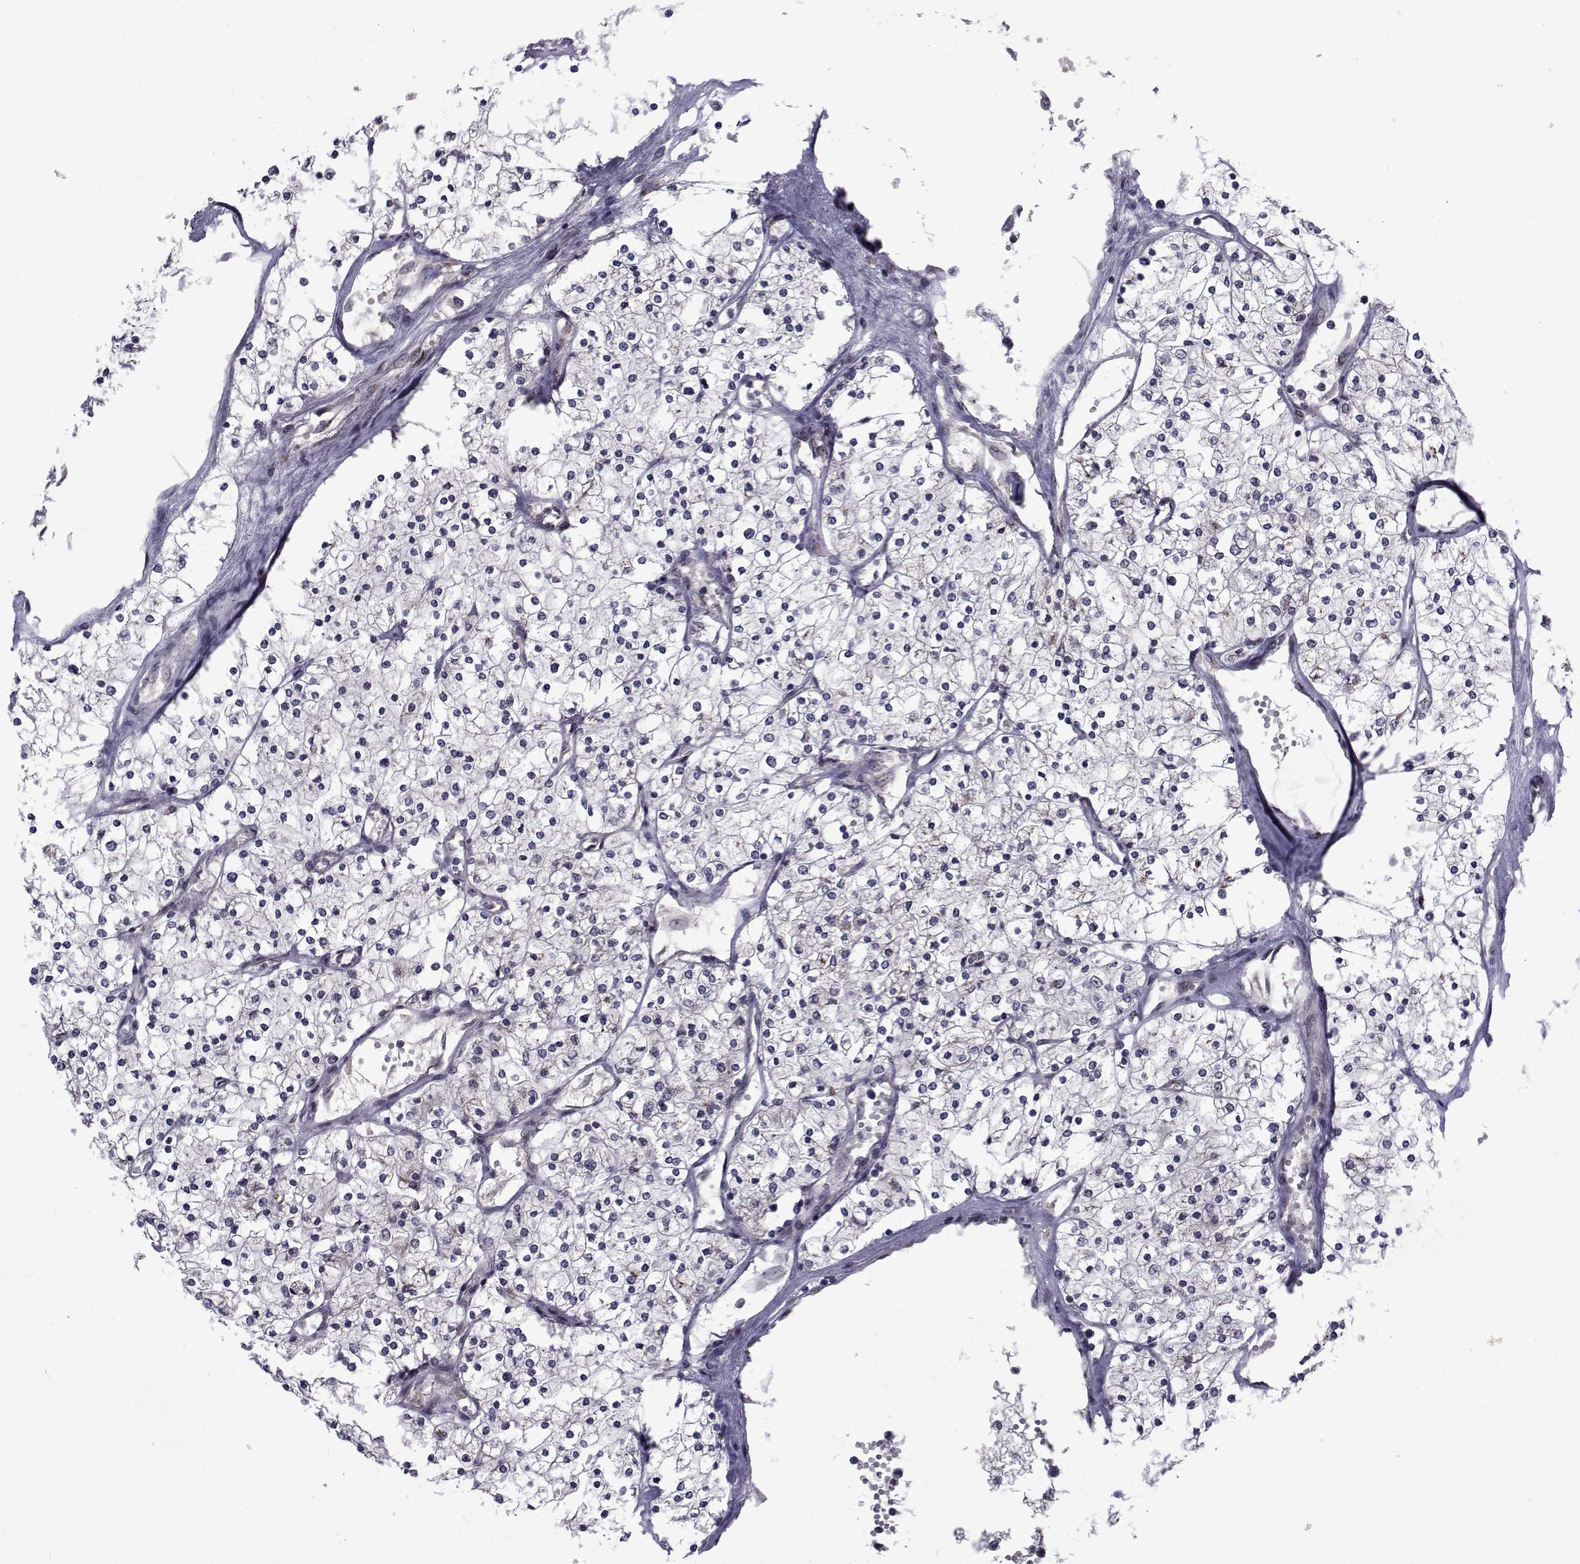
{"staining": {"intensity": "negative", "quantity": "none", "location": "none"}, "tissue": "renal cancer", "cell_type": "Tumor cells", "image_type": "cancer", "snomed": [{"axis": "morphology", "description": "Adenocarcinoma, NOS"}, {"axis": "topography", "description": "Kidney"}], "caption": "Immunohistochemistry (IHC) micrograph of neoplastic tissue: renal cancer stained with DAB reveals no significant protein expression in tumor cells. (IHC, brightfield microscopy, high magnification).", "gene": "ATP6V1C2", "patient": {"sex": "male", "age": 80}}